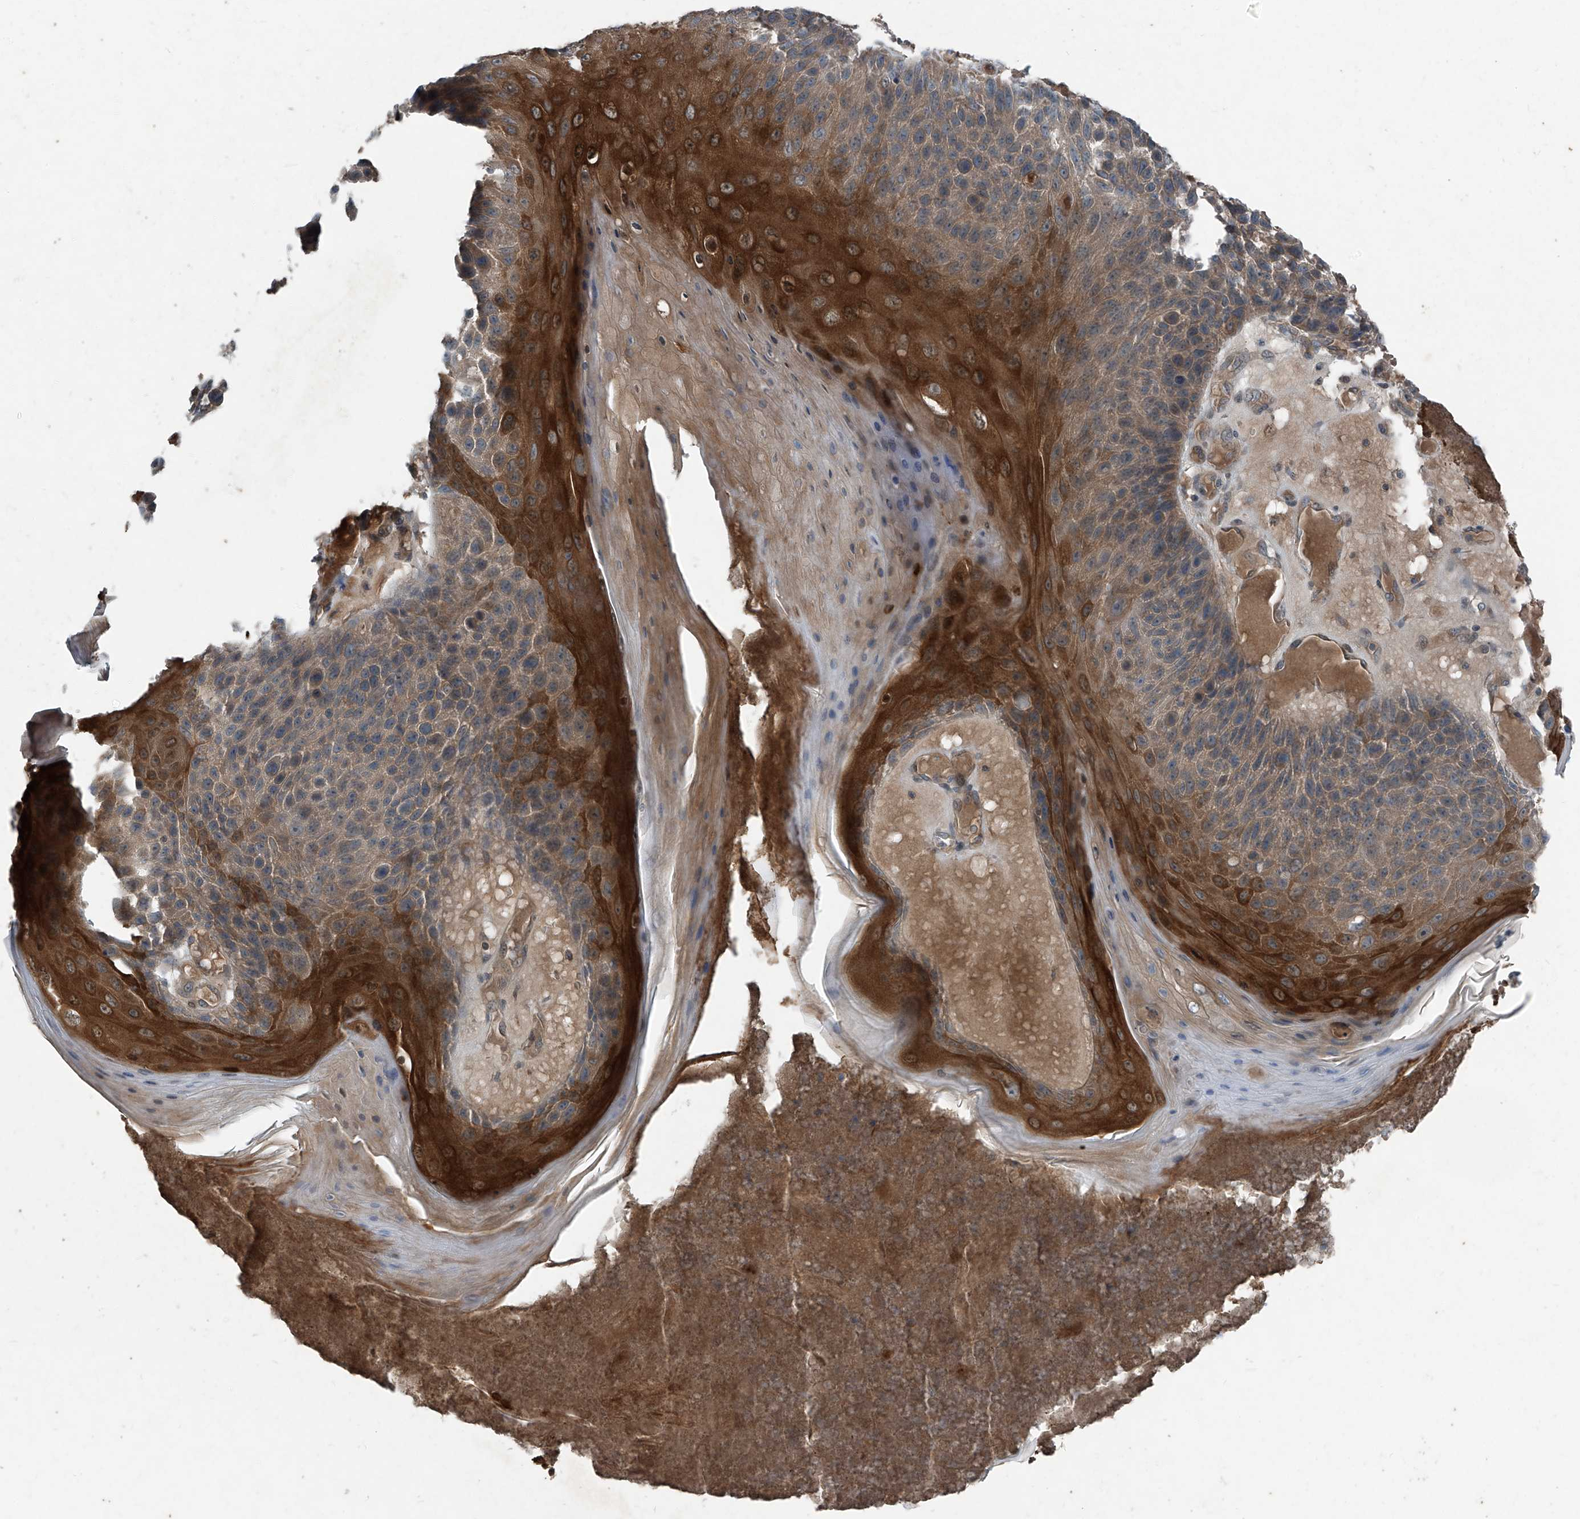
{"staining": {"intensity": "strong", "quantity": "25%-75%", "location": "cytoplasmic/membranous"}, "tissue": "skin cancer", "cell_type": "Tumor cells", "image_type": "cancer", "snomed": [{"axis": "morphology", "description": "Squamous cell carcinoma, NOS"}, {"axis": "topography", "description": "Skin"}], "caption": "Immunohistochemical staining of skin cancer (squamous cell carcinoma) displays high levels of strong cytoplasmic/membranous protein positivity in about 25%-75% of tumor cells. (IHC, brightfield microscopy, high magnification).", "gene": "FOXRED2", "patient": {"sex": "female", "age": 88}}